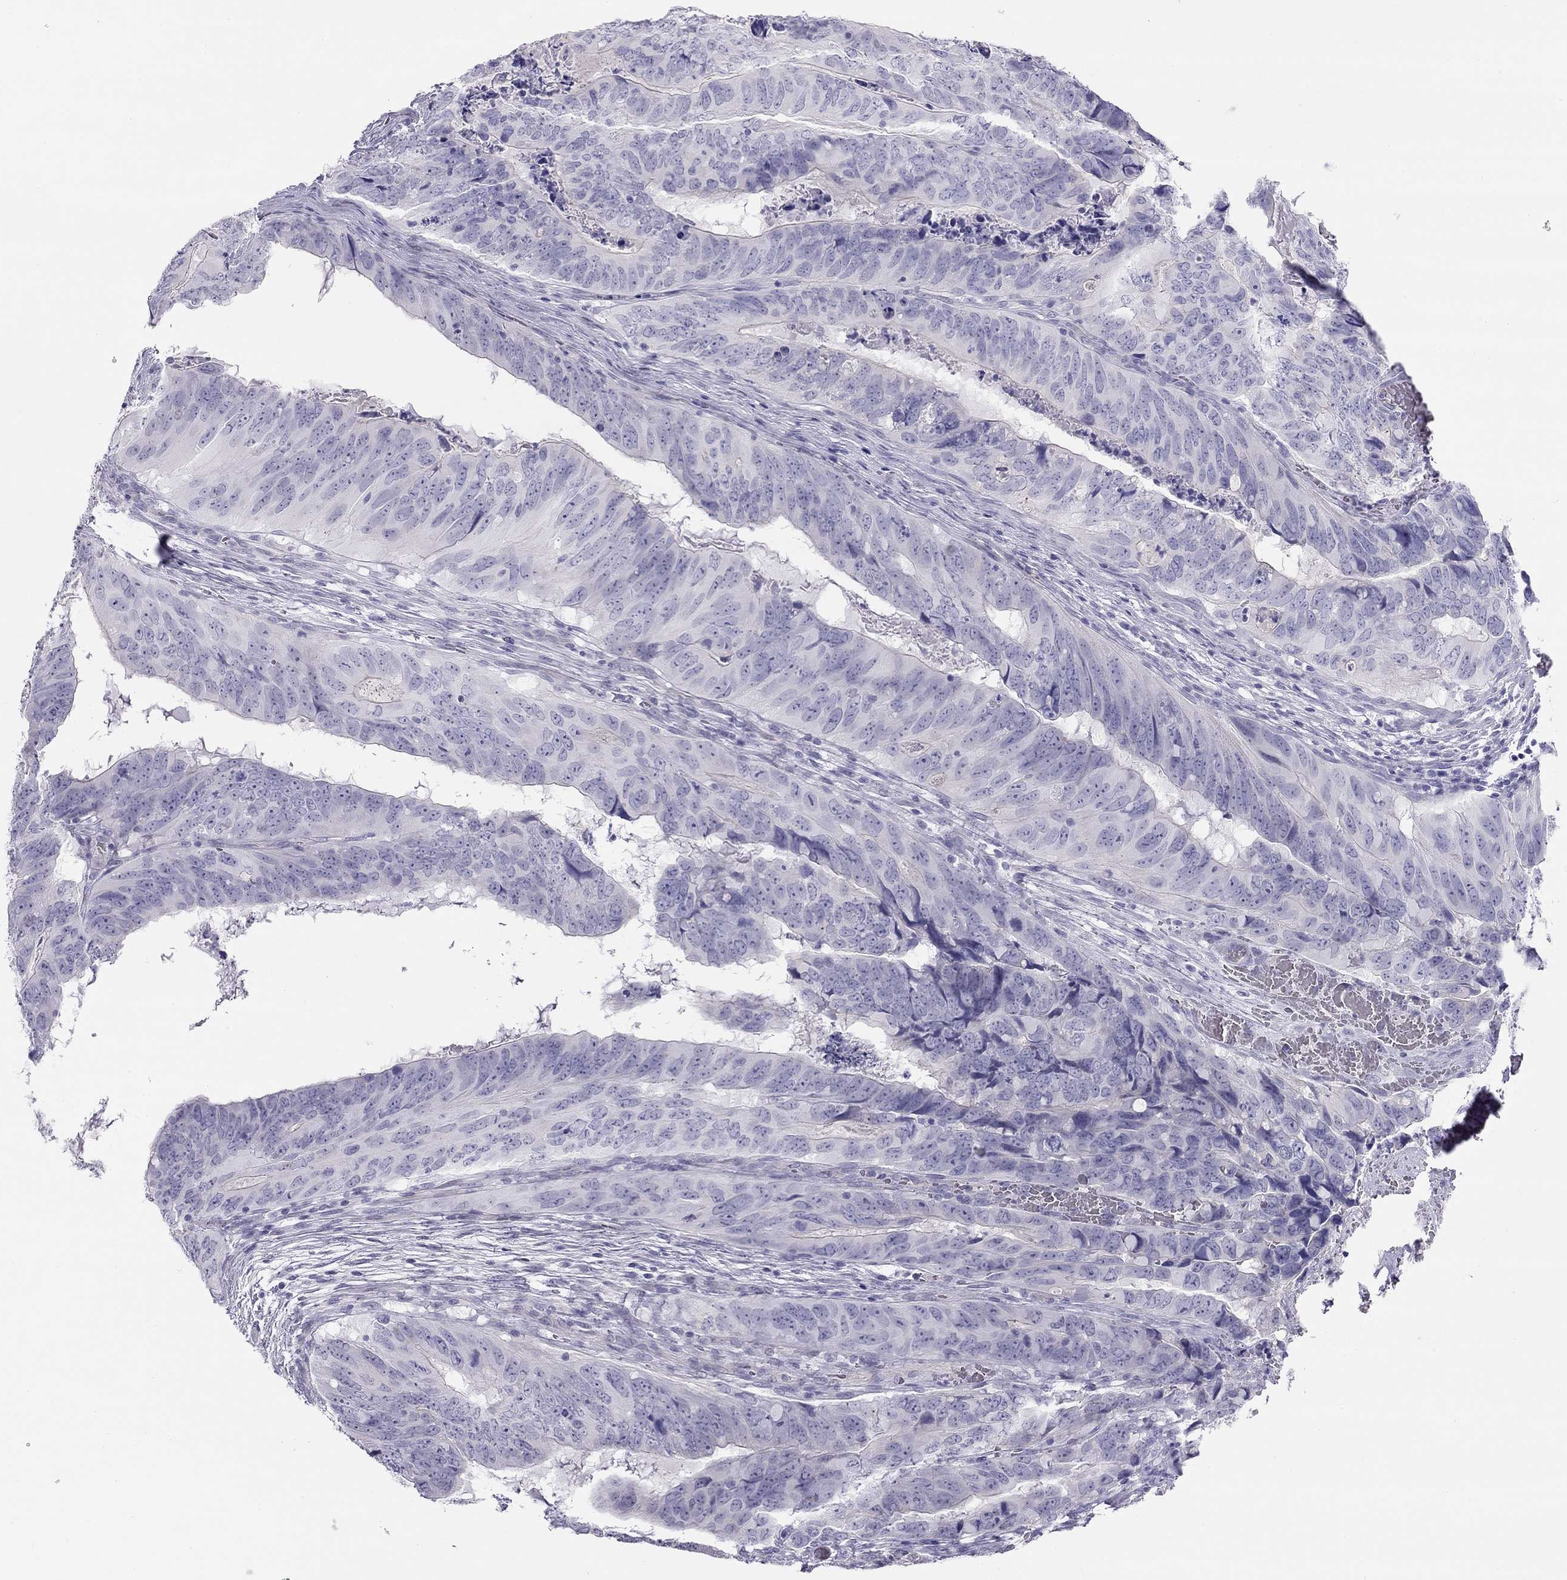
{"staining": {"intensity": "negative", "quantity": "none", "location": "none"}, "tissue": "colorectal cancer", "cell_type": "Tumor cells", "image_type": "cancer", "snomed": [{"axis": "morphology", "description": "Adenocarcinoma, NOS"}, {"axis": "topography", "description": "Colon"}], "caption": "Immunohistochemical staining of human adenocarcinoma (colorectal) exhibits no significant staining in tumor cells.", "gene": "KCNV2", "patient": {"sex": "male", "age": 79}}